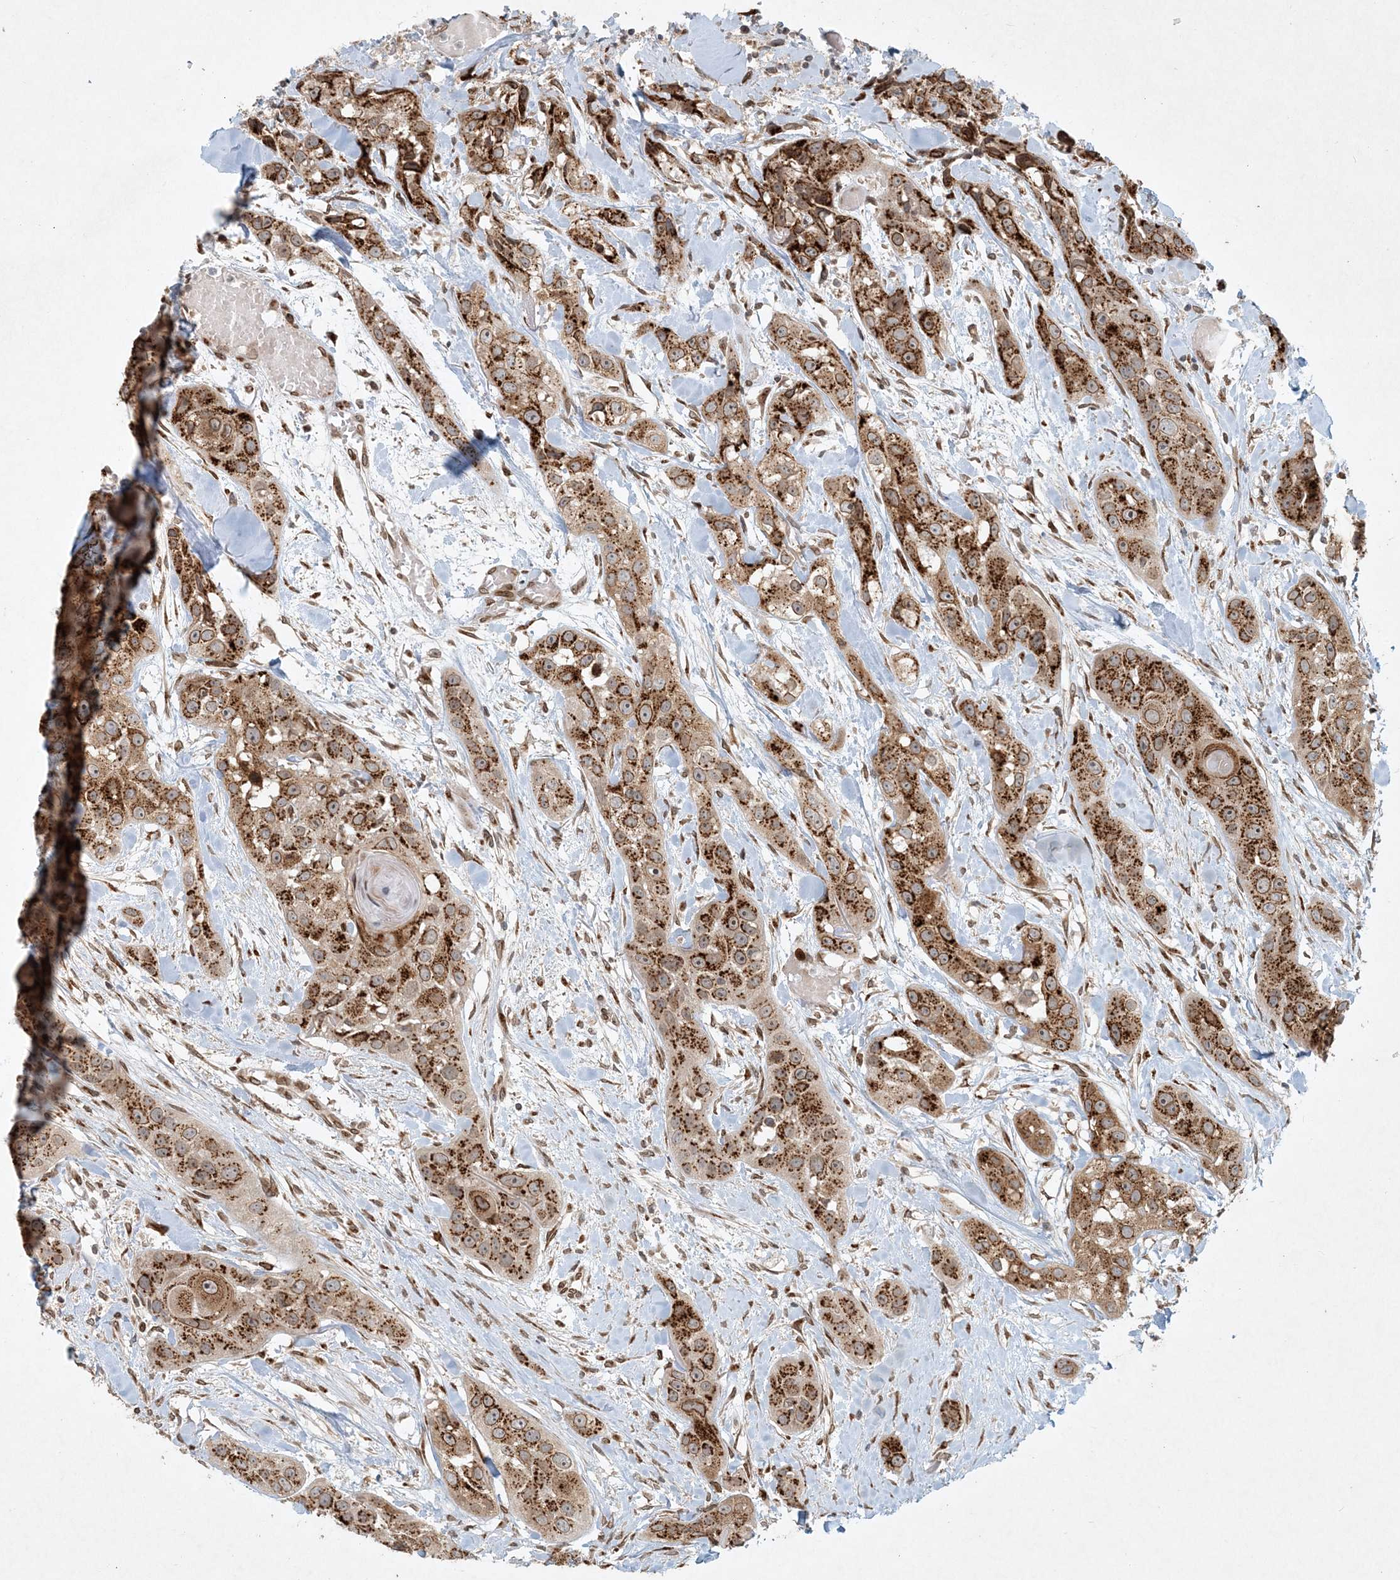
{"staining": {"intensity": "strong", "quantity": ">75%", "location": "cytoplasmic/membranous"}, "tissue": "head and neck cancer", "cell_type": "Tumor cells", "image_type": "cancer", "snomed": [{"axis": "morphology", "description": "Normal tissue, NOS"}, {"axis": "morphology", "description": "Squamous cell carcinoma, NOS"}, {"axis": "topography", "description": "Skeletal muscle"}, {"axis": "topography", "description": "Head-Neck"}], "caption": "DAB (3,3'-diaminobenzidine) immunohistochemical staining of head and neck cancer (squamous cell carcinoma) exhibits strong cytoplasmic/membranous protein staining in about >75% of tumor cells. (DAB (3,3'-diaminobenzidine) = brown stain, brightfield microscopy at high magnification).", "gene": "SLC35A2", "patient": {"sex": "male", "age": 51}}